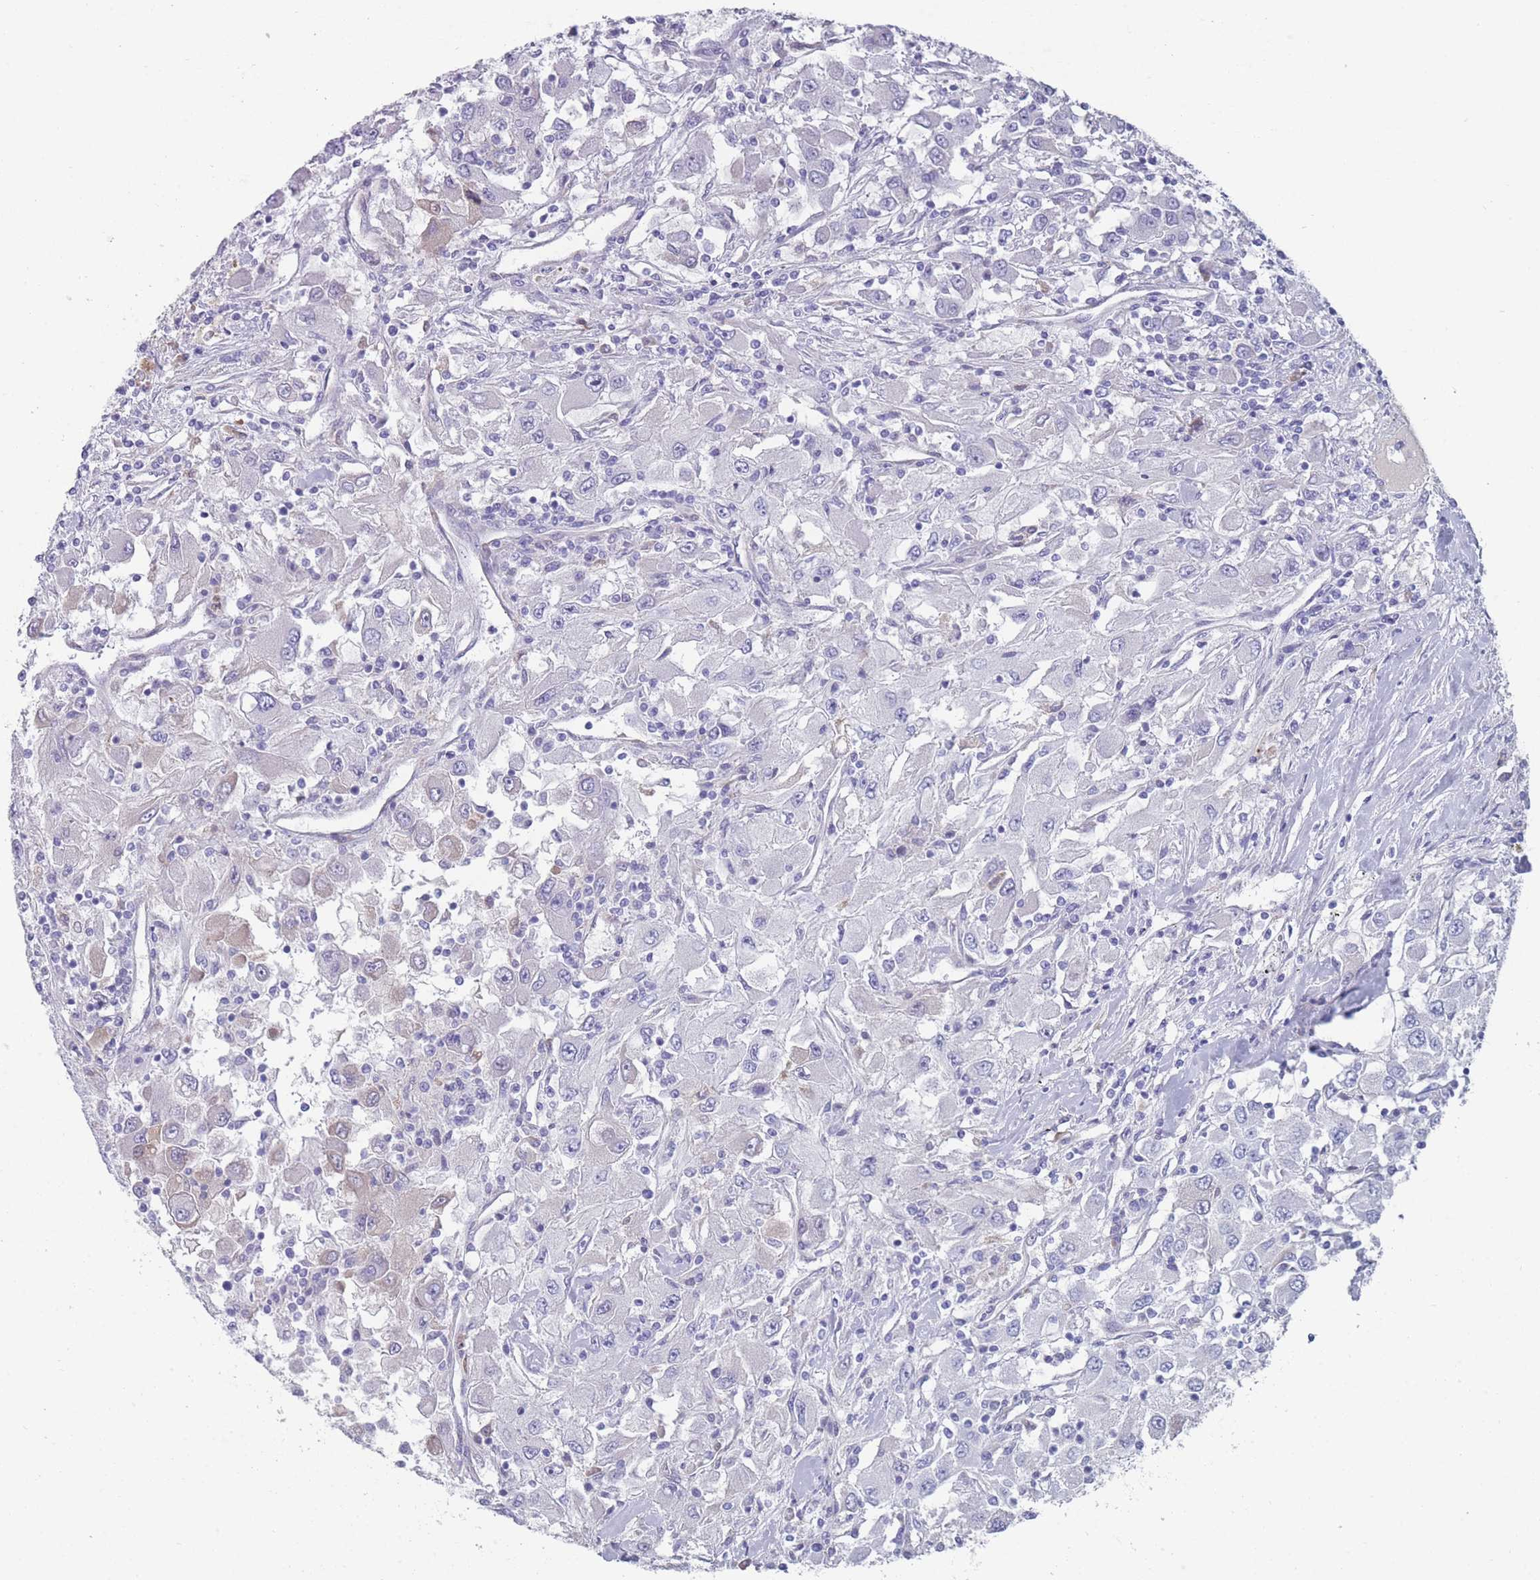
{"staining": {"intensity": "negative", "quantity": "none", "location": "none"}, "tissue": "renal cancer", "cell_type": "Tumor cells", "image_type": "cancer", "snomed": [{"axis": "morphology", "description": "Adenocarcinoma, NOS"}, {"axis": "topography", "description": "Kidney"}], "caption": "Renal cancer (adenocarcinoma) was stained to show a protein in brown. There is no significant staining in tumor cells. (DAB (3,3'-diaminobenzidine) immunohistochemistry (IHC) with hematoxylin counter stain).", "gene": "ST8SIA5", "patient": {"sex": "female", "age": 67}}